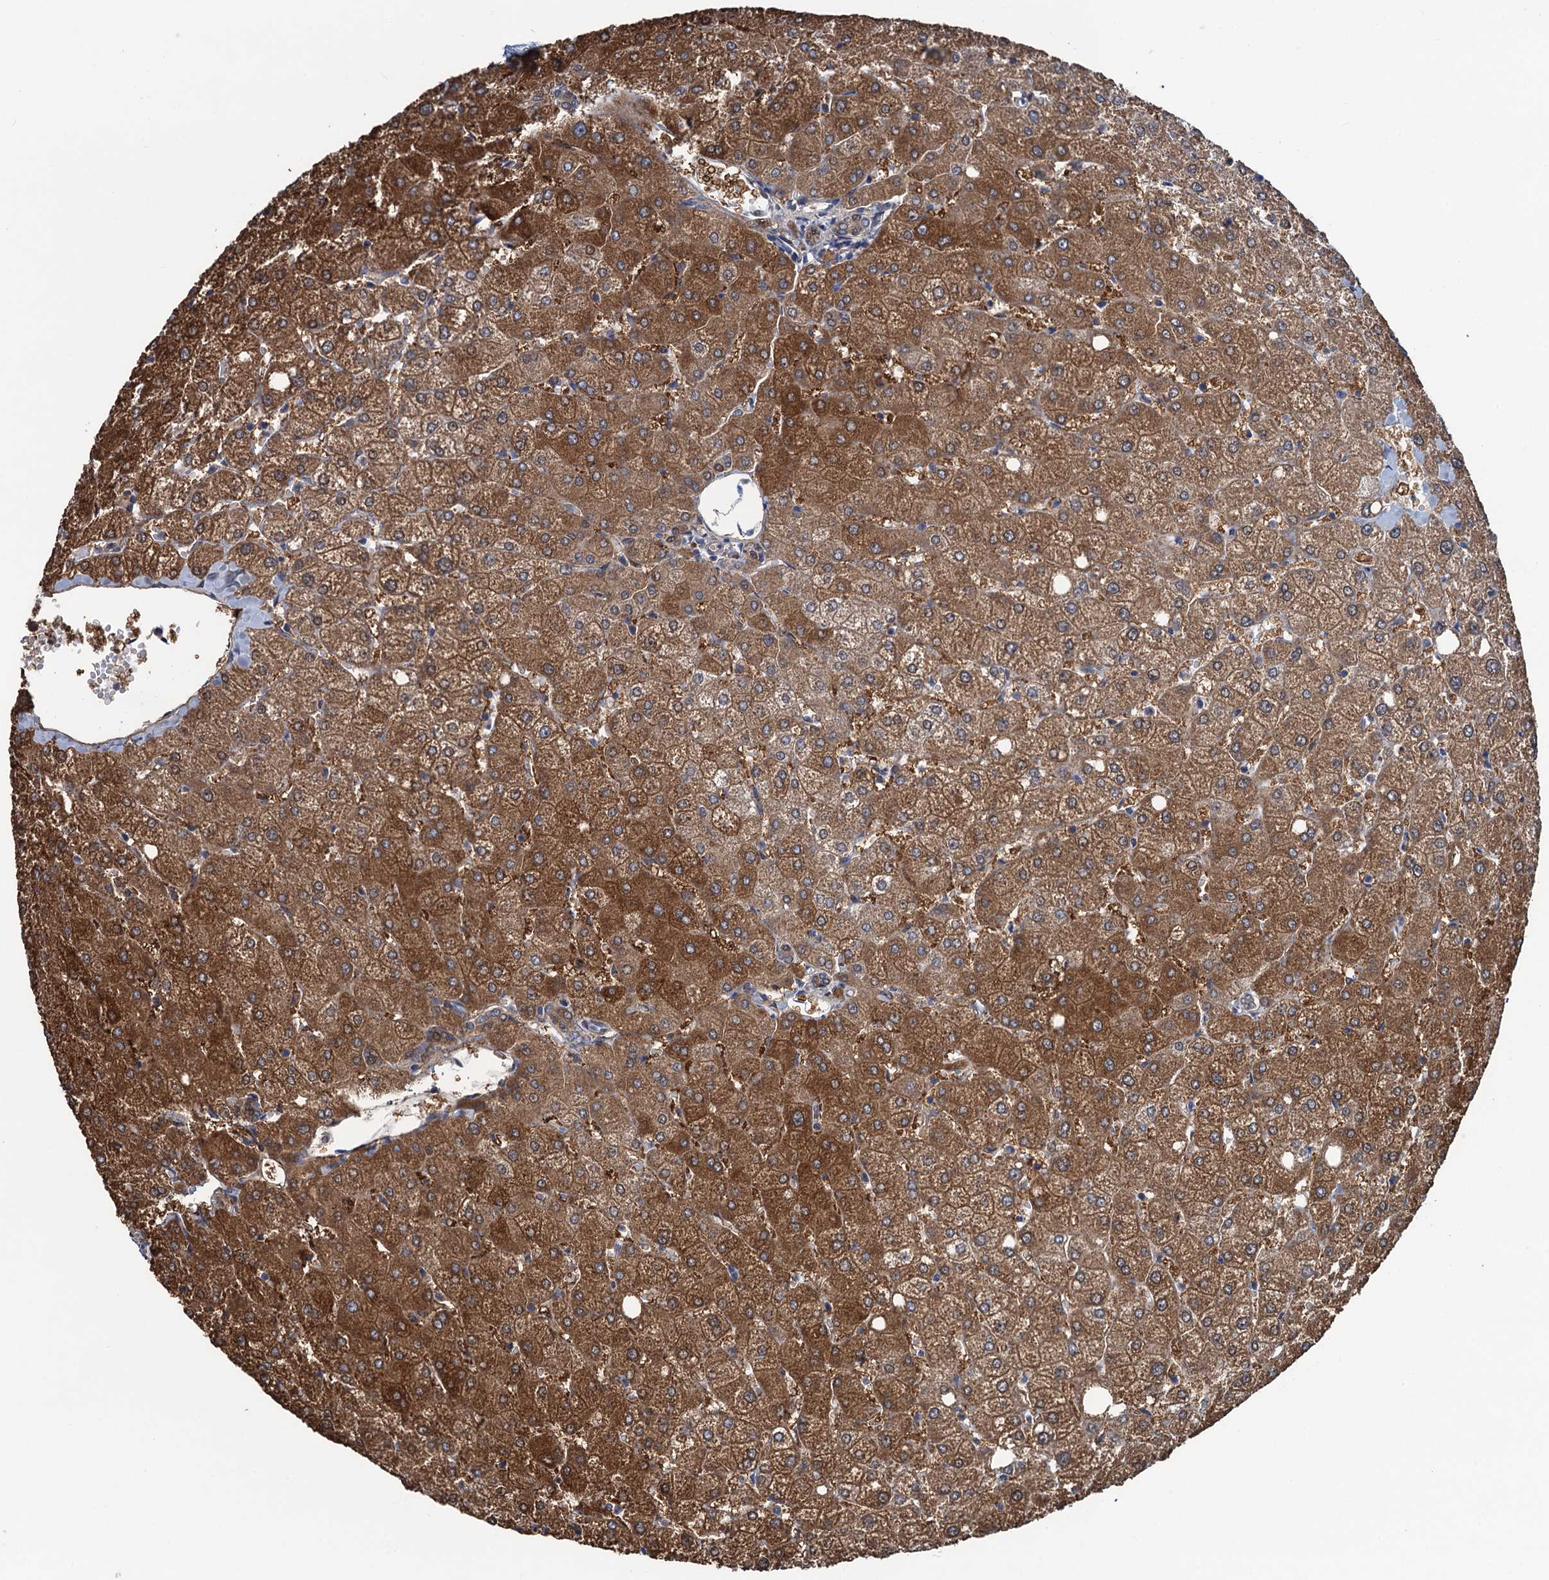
{"staining": {"intensity": "weak", "quantity": ">75%", "location": "cytoplasmic/membranous"}, "tissue": "liver", "cell_type": "Cholangiocytes", "image_type": "normal", "snomed": [{"axis": "morphology", "description": "Normal tissue, NOS"}, {"axis": "topography", "description": "Liver"}], "caption": "Protein analysis of unremarkable liver displays weak cytoplasmic/membranous staining in about >75% of cholangiocytes. (brown staining indicates protein expression, while blue staining denotes nuclei).", "gene": "RTKN2", "patient": {"sex": "female", "age": 54}}